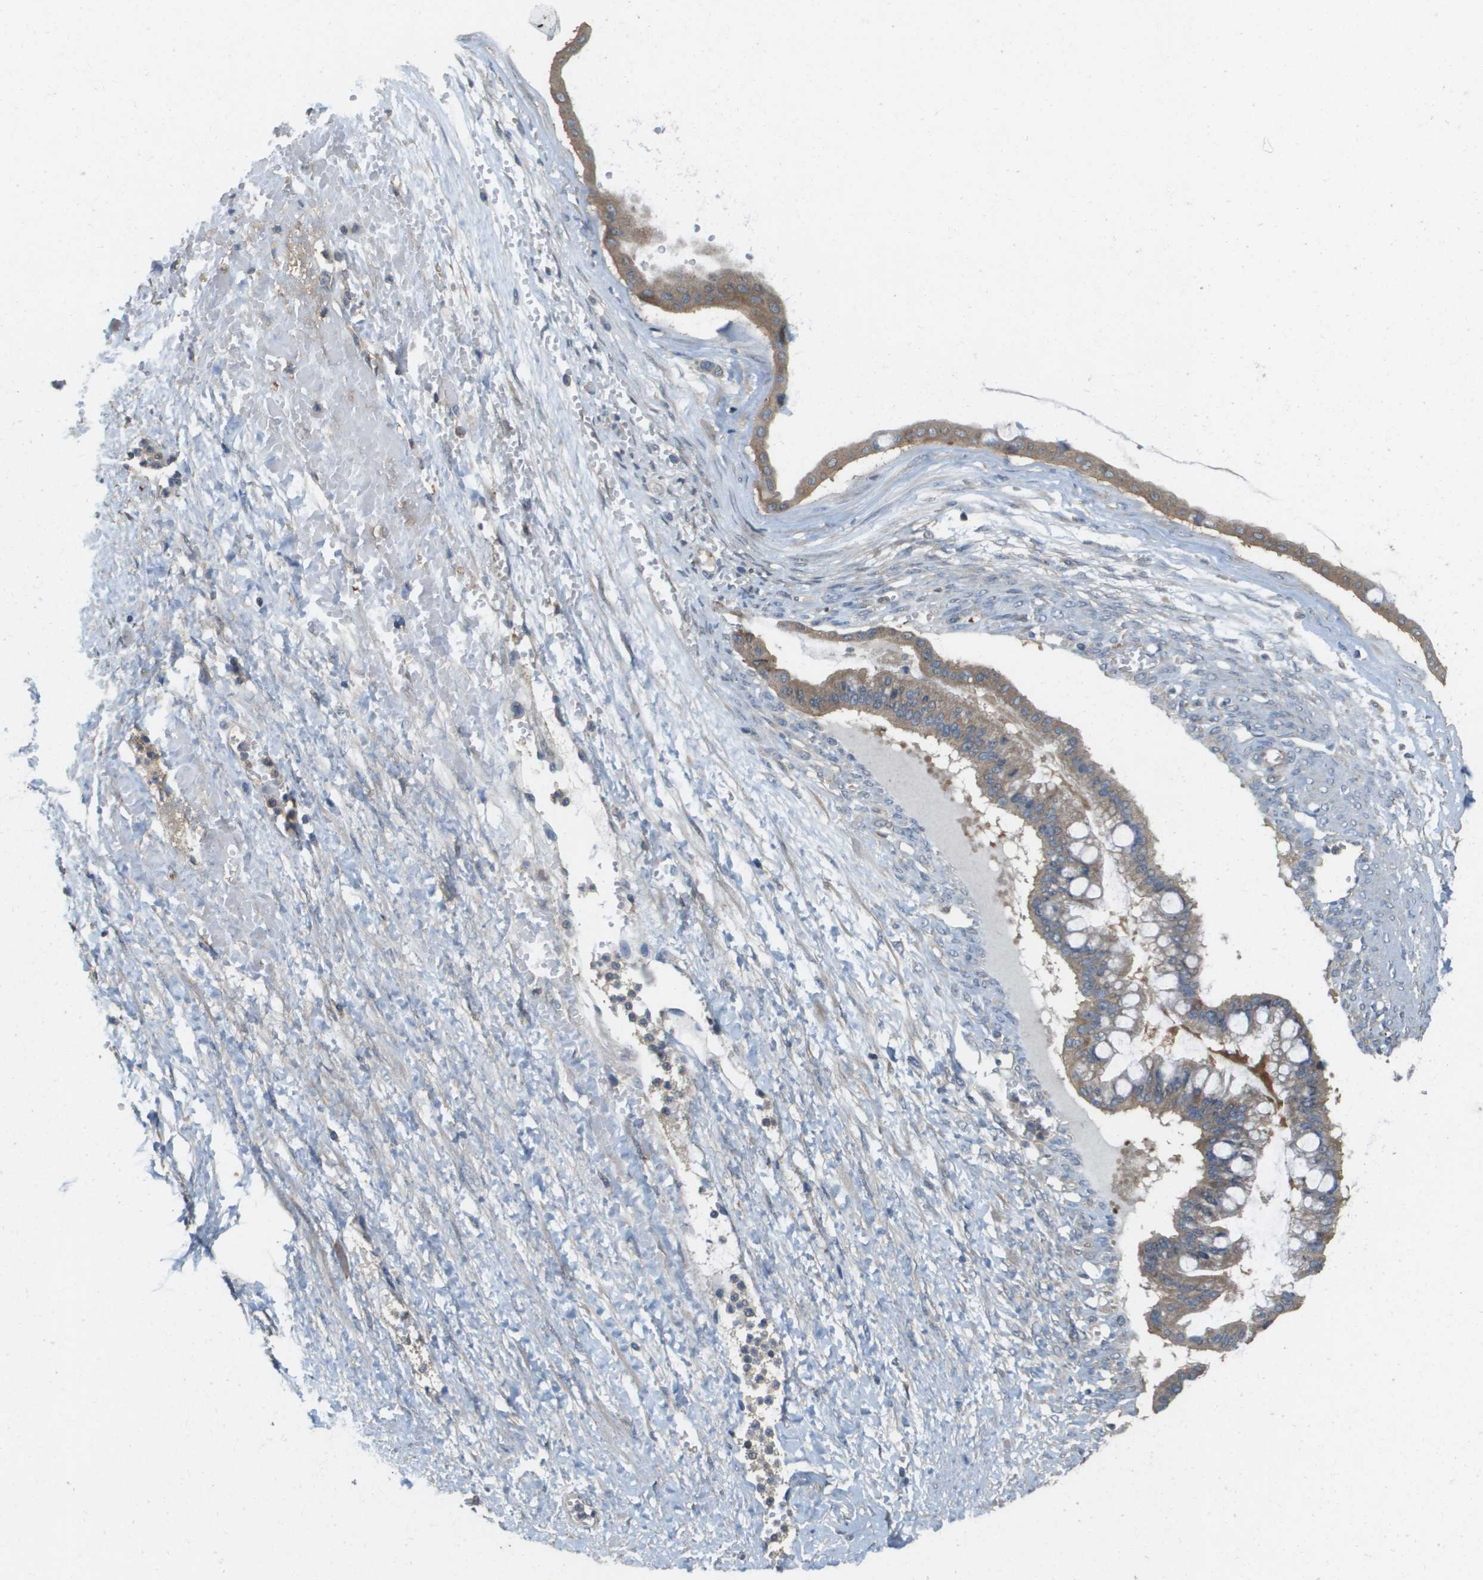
{"staining": {"intensity": "moderate", "quantity": ">75%", "location": "cytoplasmic/membranous"}, "tissue": "ovarian cancer", "cell_type": "Tumor cells", "image_type": "cancer", "snomed": [{"axis": "morphology", "description": "Cystadenocarcinoma, mucinous, NOS"}, {"axis": "topography", "description": "Ovary"}], "caption": "Immunohistochemistry of human ovarian cancer reveals medium levels of moderate cytoplasmic/membranous staining in approximately >75% of tumor cells. Nuclei are stained in blue.", "gene": "KRT23", "patient": {"sex": "female", "age": 73}}